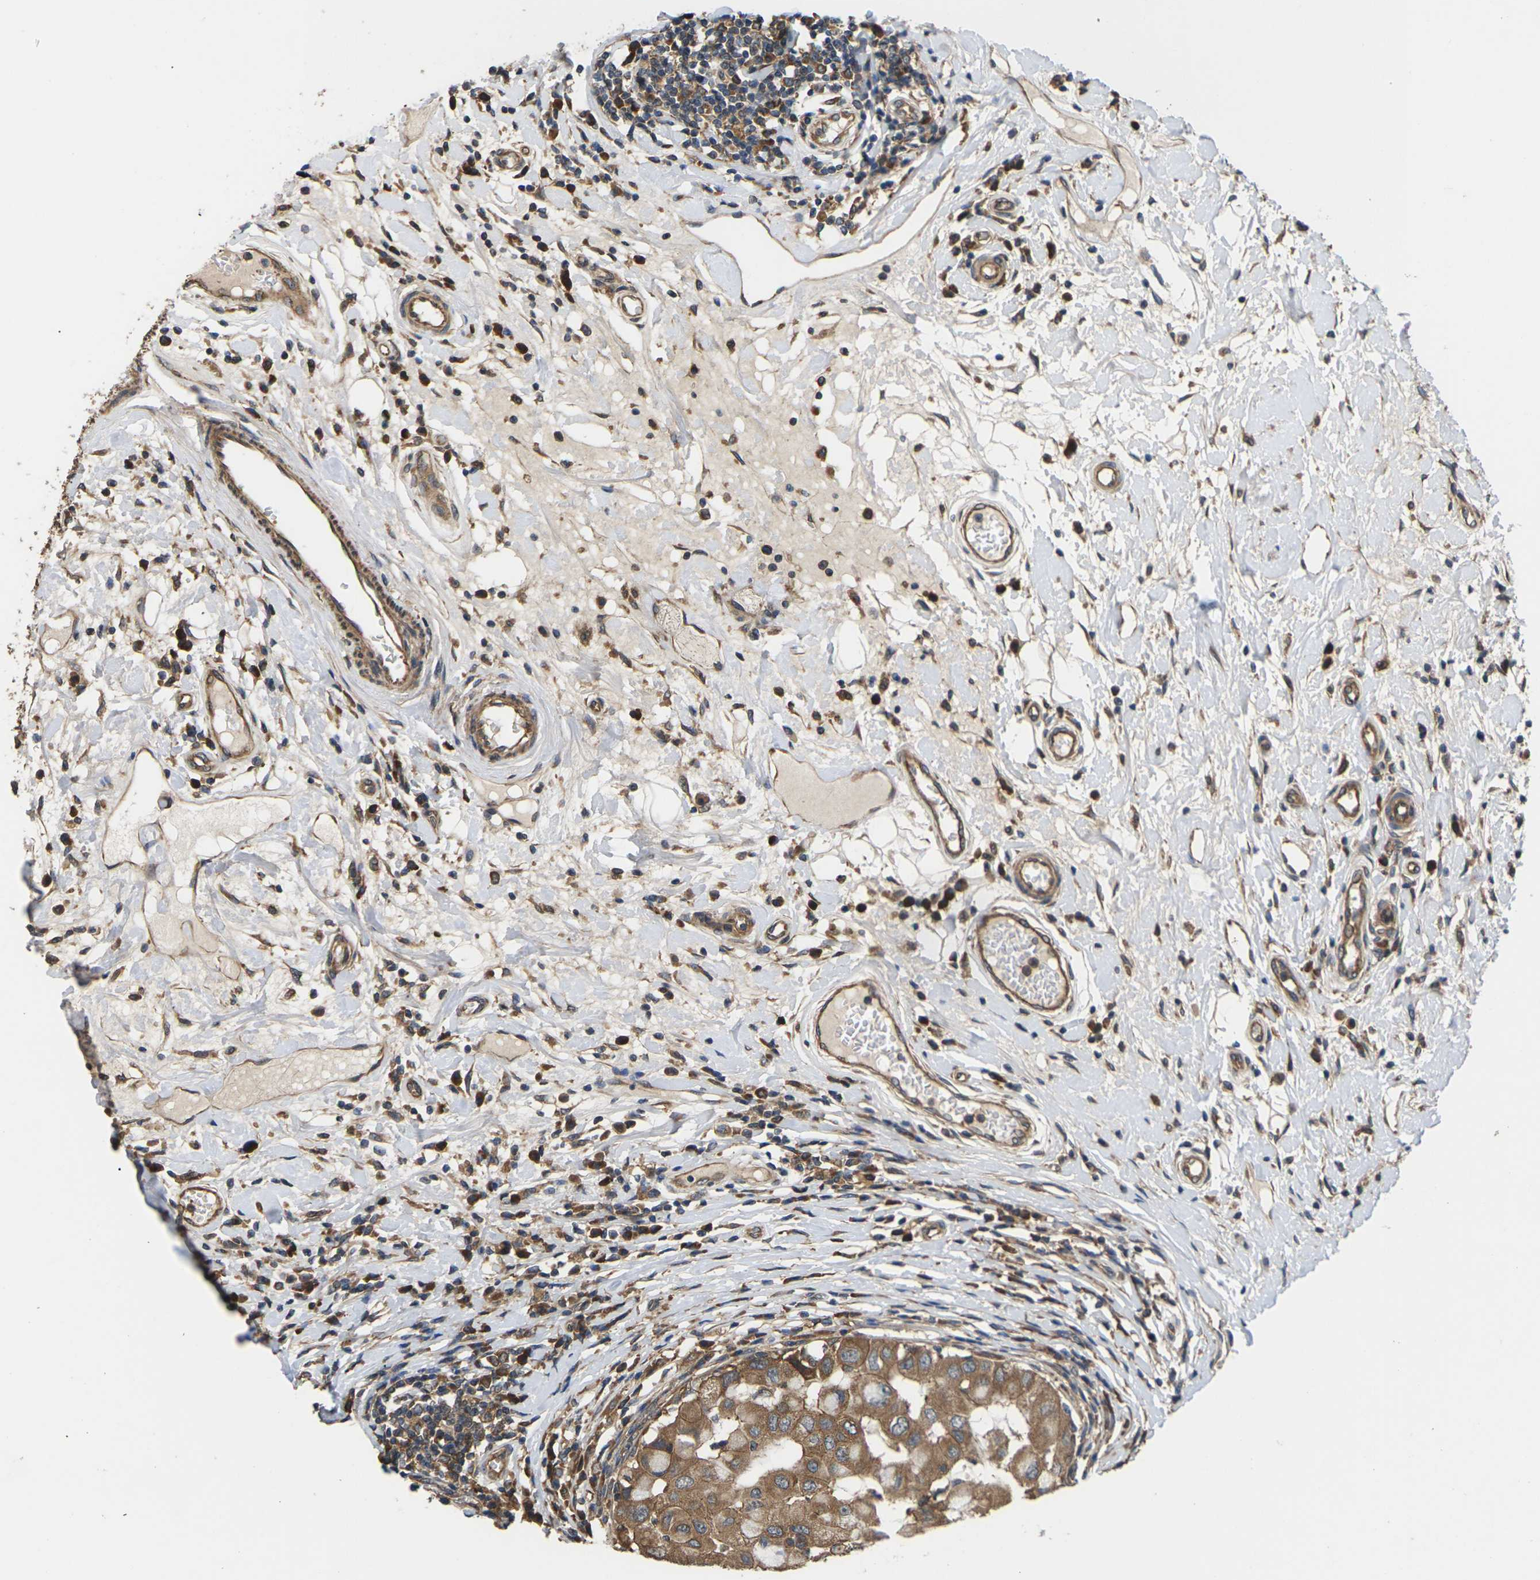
{"staining": {"intensity": "moderate", "quantity": ">75%", "location": "cytoplasmic/membranous"}, "tissue": "breast cancer", "cell_type": "Tumor cells", "image_type": "cancer", "snomed": [{"axis": "morphology", "description": "Duct carcinoma"}, {"axis": "topography", "description": "Breast"}], "caption": "Tumor cells reveal medium levels of moderate cytoplasmic/membranous staining in about >75% of cells in human breast cancer (infiltrating ductal carcinoma).", "gene": "NRAS", "patient": {"sex": "female", "age": 27}}